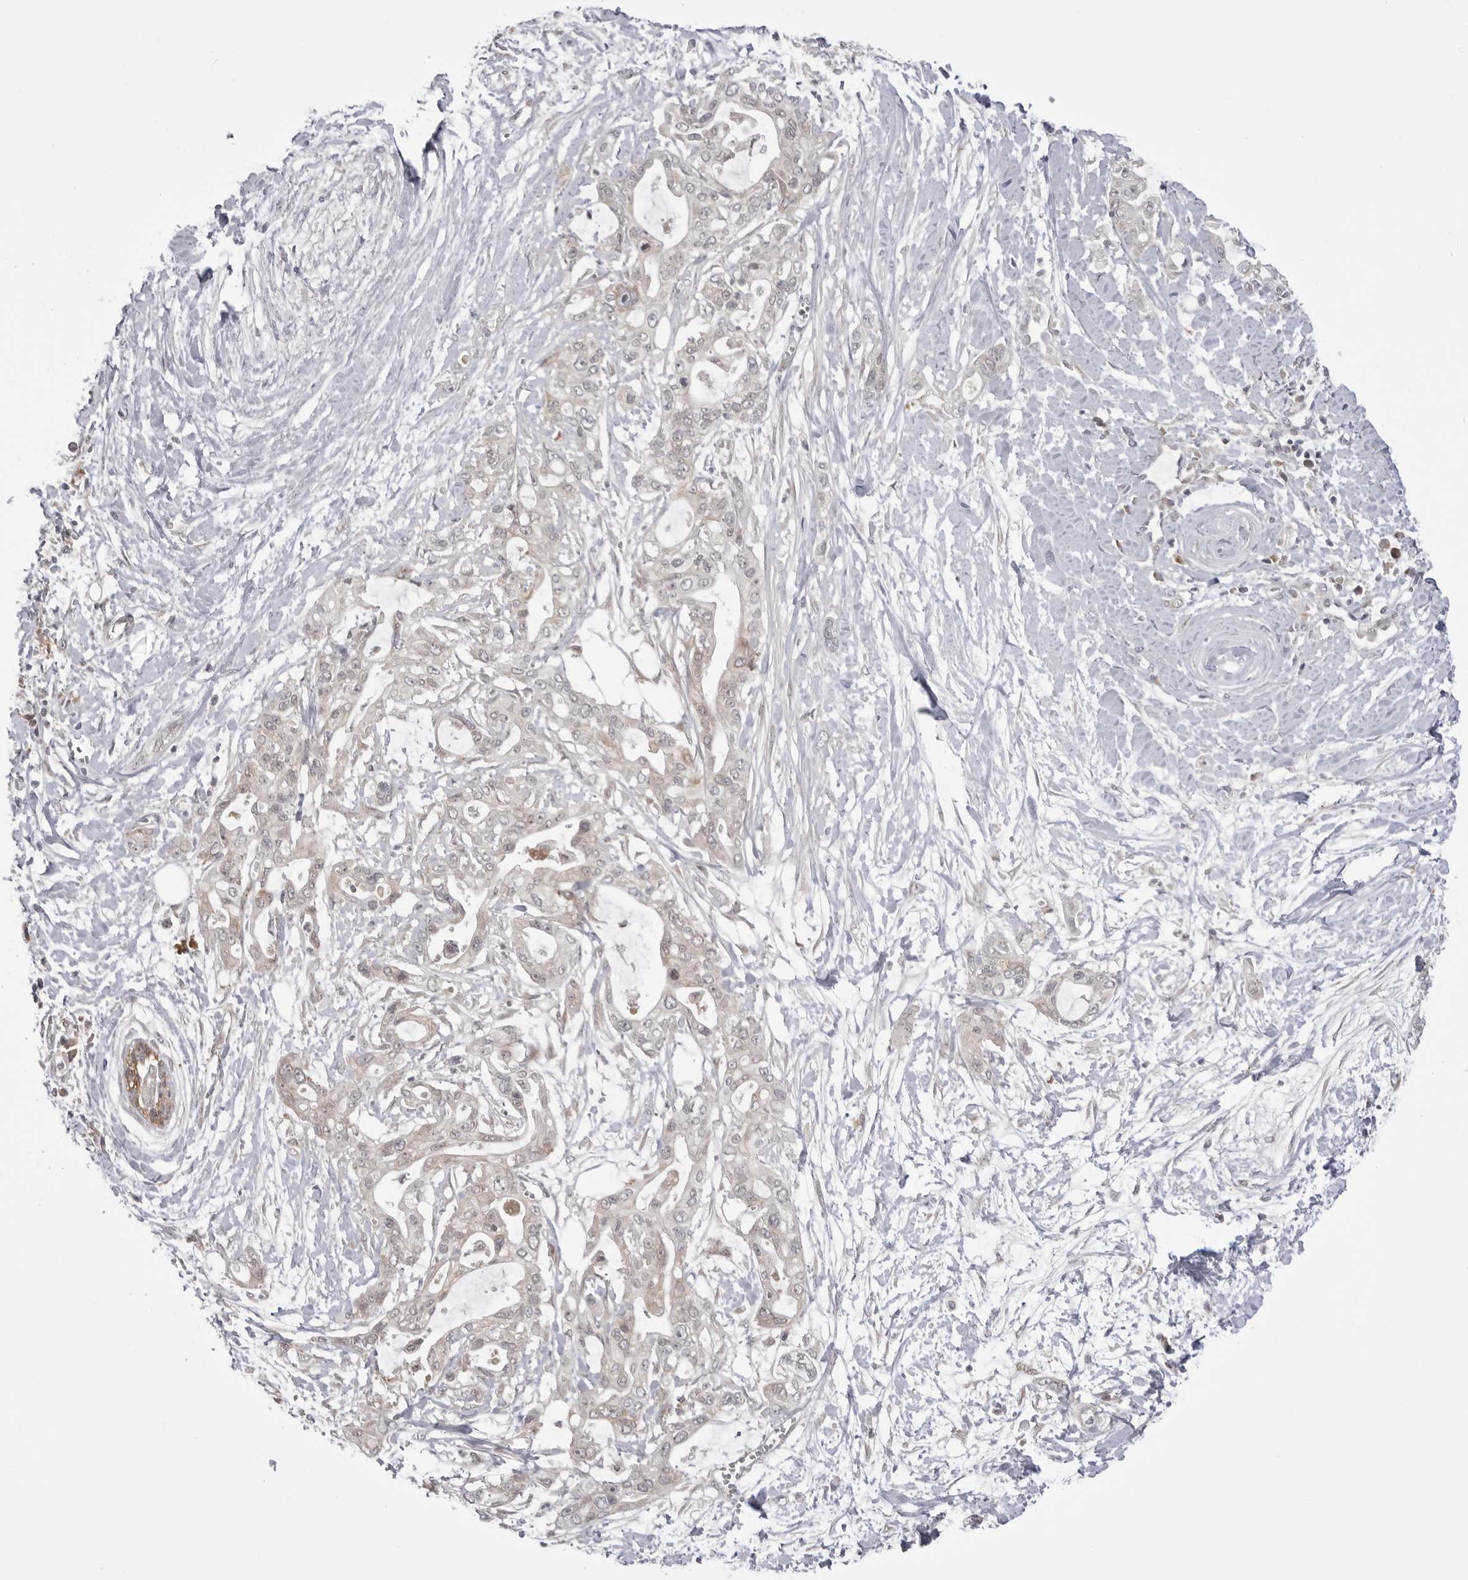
{"staining": {"intensity": "negative", "quantity": "none", "location": "none"}, "tissue": "pancreatic cancer", "cell_type": "Tumor cells", "image_type": "cancer", "snomed": [{"axis": "morphology", "description": "Adenocarcinoma, NOS"}, {"axis": "topography", "description": "Pancreas"}], "caption": "Tumor cells are negative for brown protein staining in pancreatic cancer.", "gene": "PTK2B", "patient": {"sex": "male", "age": 68}}